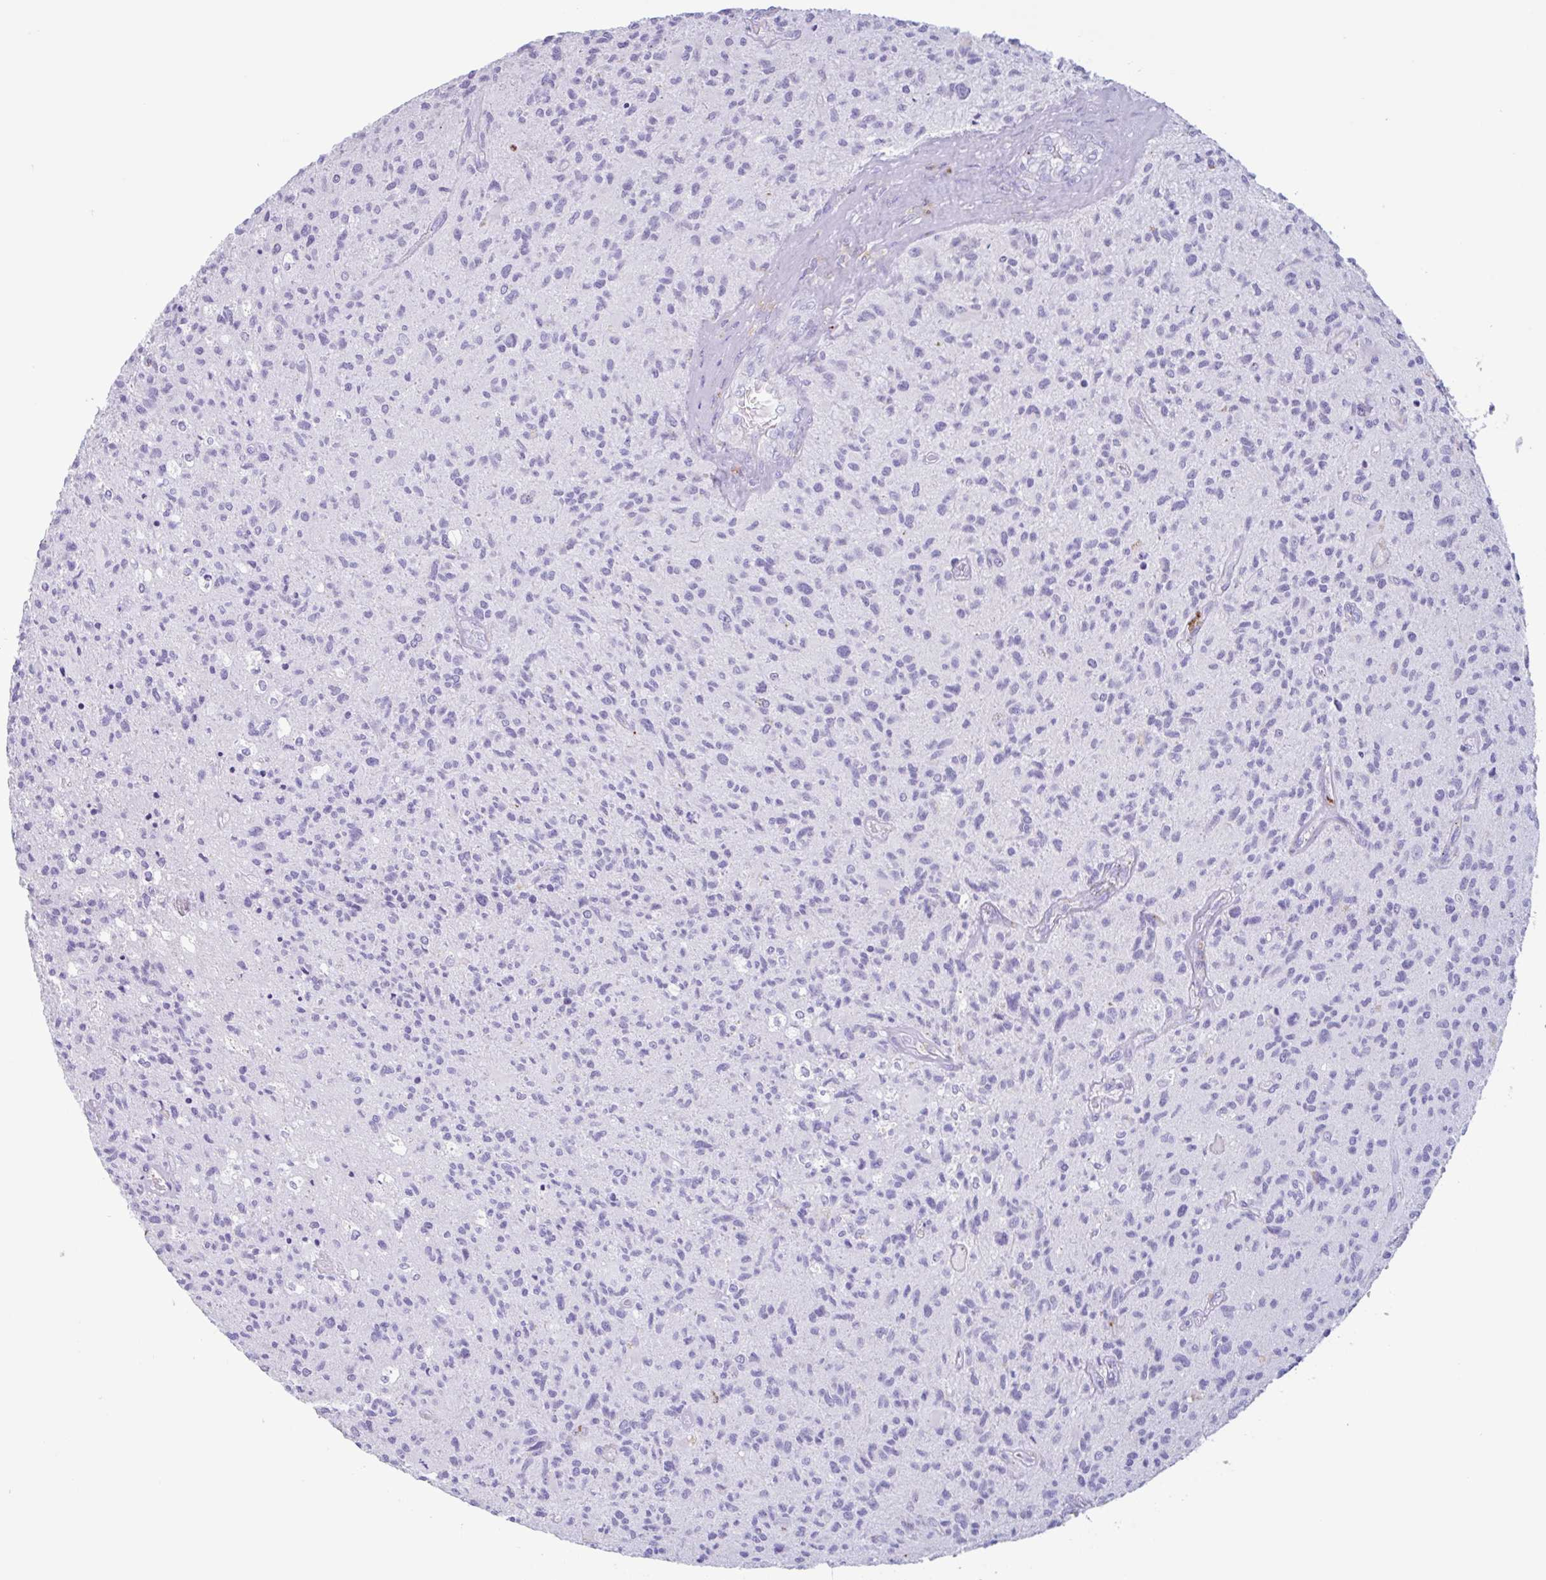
{"staining": {"intensity": "negative", "quantity": "none", "location": "none"}, "tissue": "glioma", "cell_type": "Tumor cells", "image_type": "cancer", "snomed": [{"axis": "morphology", "description": "Glioma, malignant, High grade"}, {"axis": "topography", "description": "Brain"}], "caption": "Photomicrograph shows no significant protein expression in tumor cells of glioma.", "gene": "DTWD2", "patient": {"sex": "female", "age": 70}}